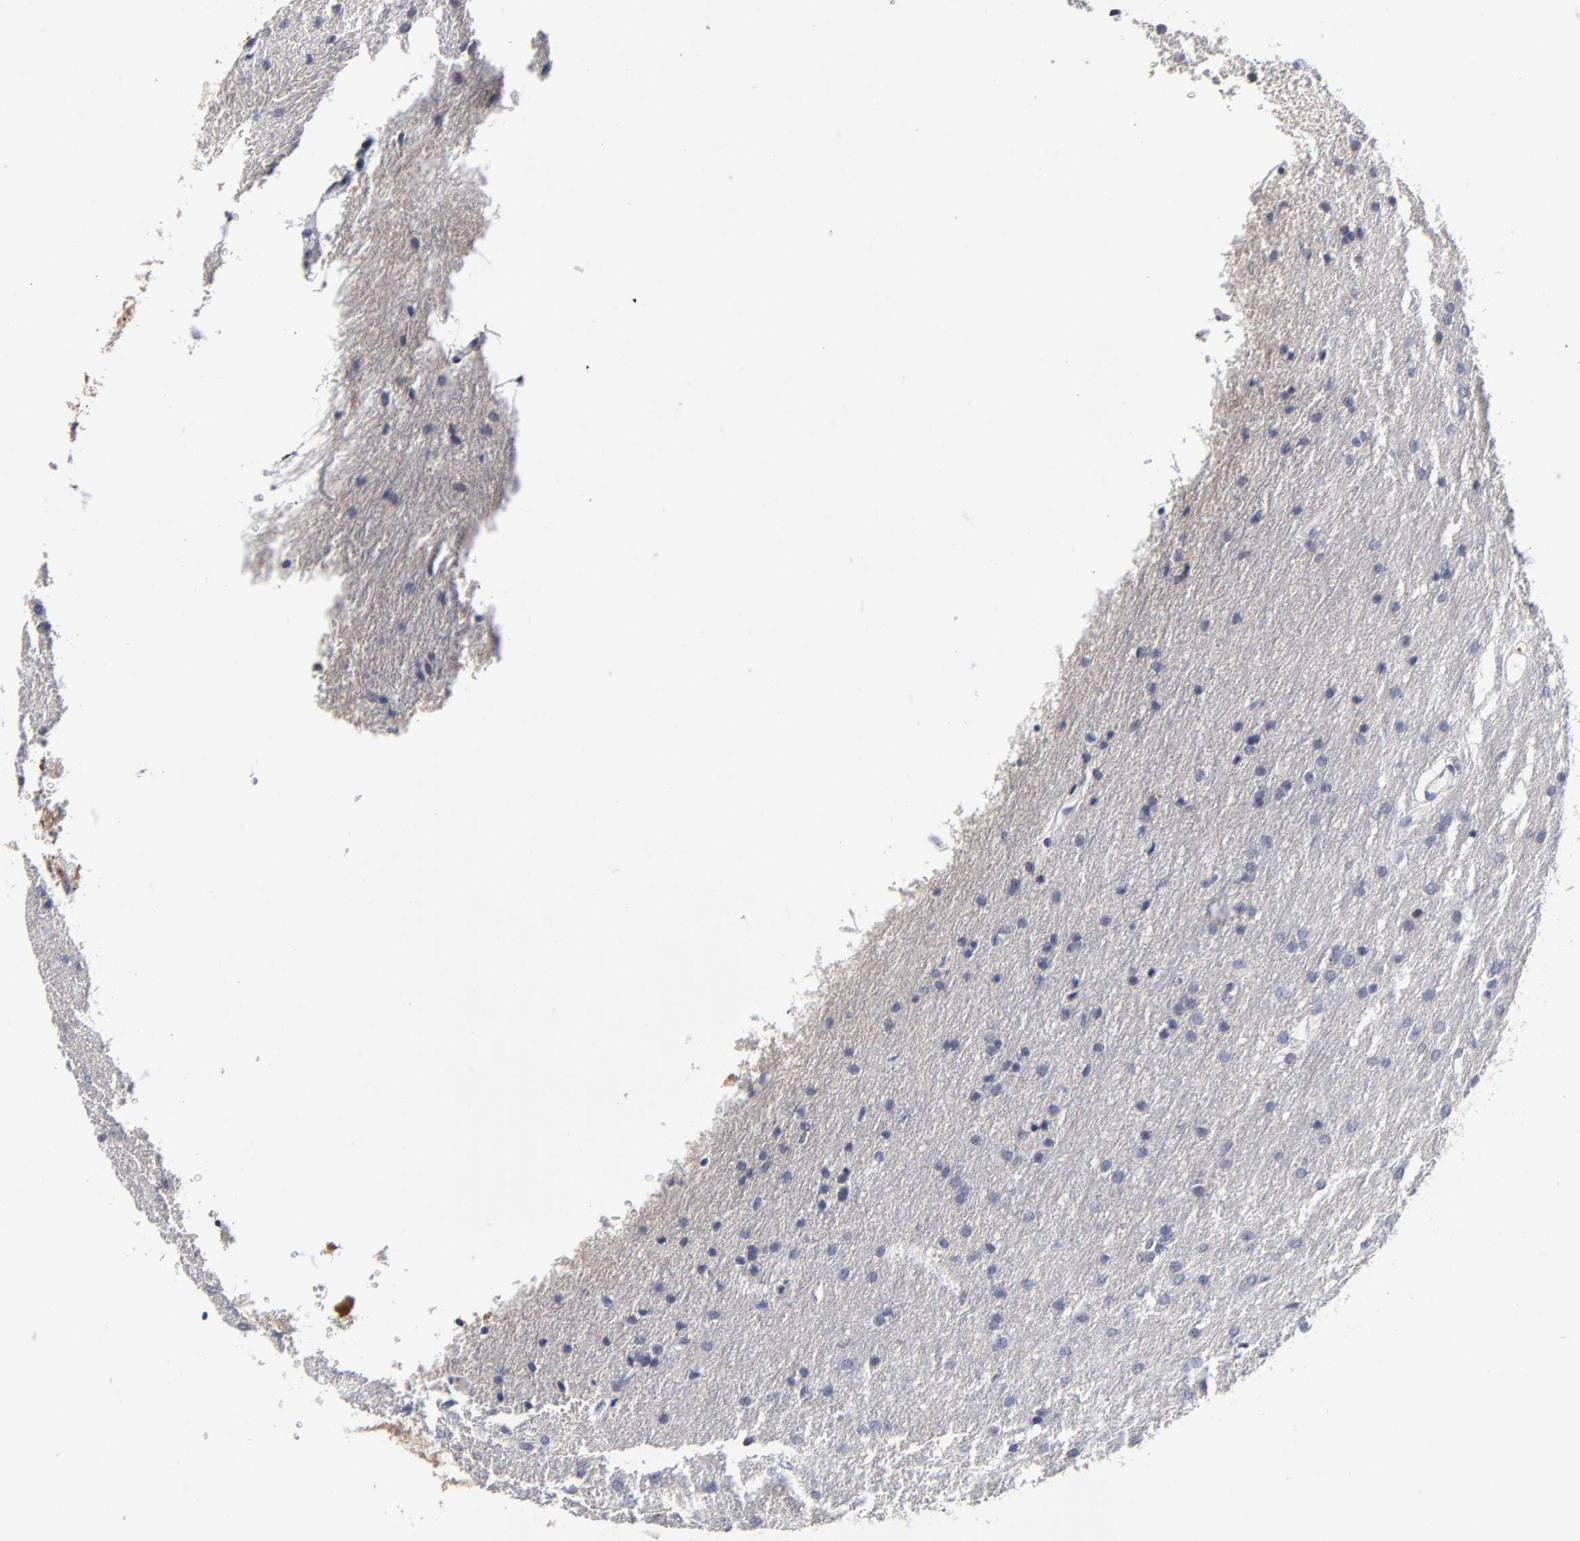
{"staining": {"intensity": "negative", "quantity": "none", "location": "none"}, "tissue": "glioma", "cell_type": "Tumor cells", "image_type": "cancer", "snomed": [{"axis": "morphology", "description": "Glioma, malignant, Low grade"}, {"axis": "topography", "description": "Brain"}], "caption": "Immunohistochemical staining of malignant low-grade glioma reveals no significant expression in tumor cells.", "gene": "CXADR", "patient": {"sex": "female", "age": 32}}